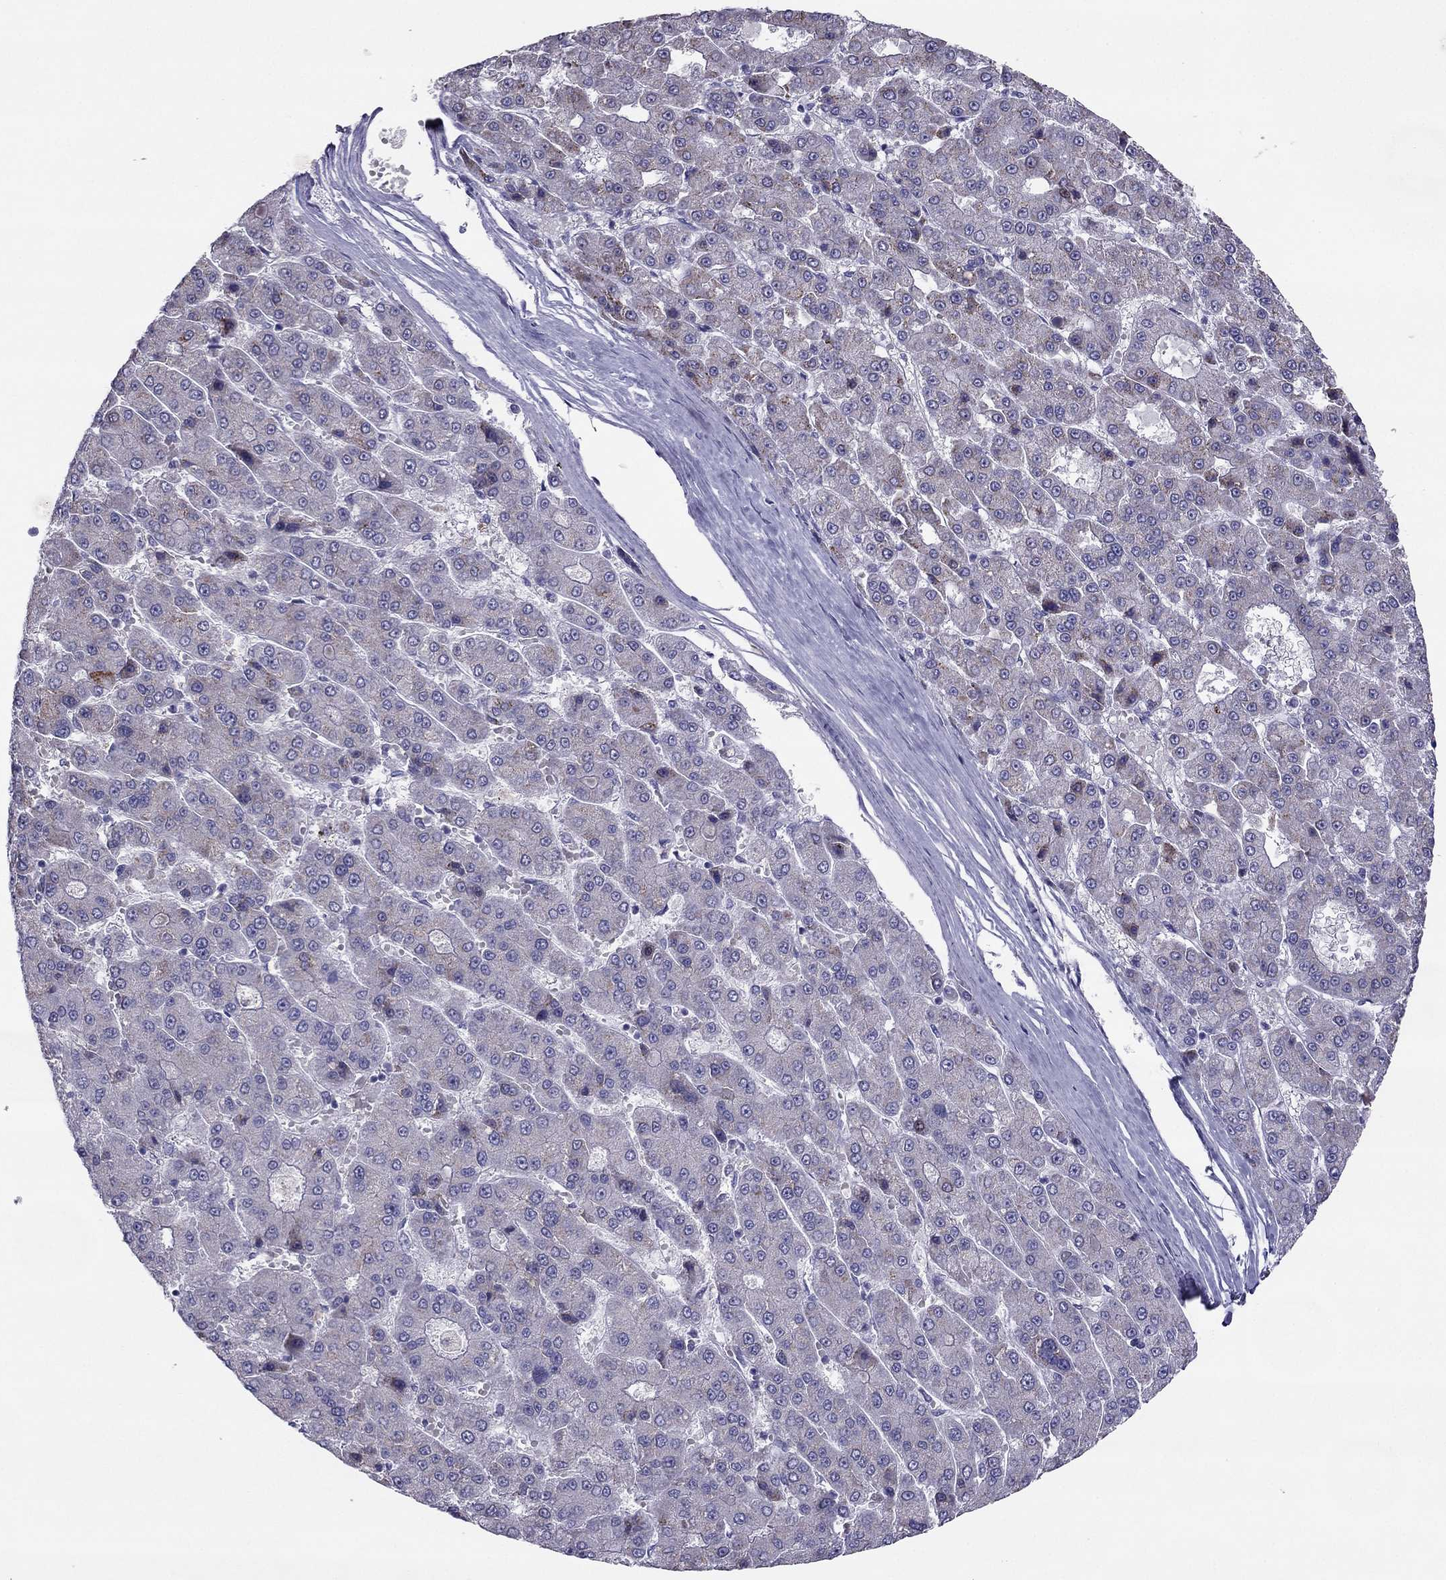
{"staining": {"intensity": "negative", "quantity": "none", "location": "none"}, "tissue": "liver cancer", "cell_type": "Tumor cells", "image_type": "cancer", "snomed": [{"axis": "morphology", "description": "Carcinoma, Hepatocellular, NOS"}, {"axis": "topography", "description": "Liver"}], "caption": "High magnification brightfield microscopy of liver cancer (hepatocellular carcinoma) stained with DAB (brown) and counterstained with hematoxylin (blue): tumor cells show no significant positivity. (Stains: DAB IHC with hematoxylin counter stain, Microscopy: brightfield microscopy at high magnification).", "gene": "MAEL", "patient": {"sex": "male", "age": 70}}